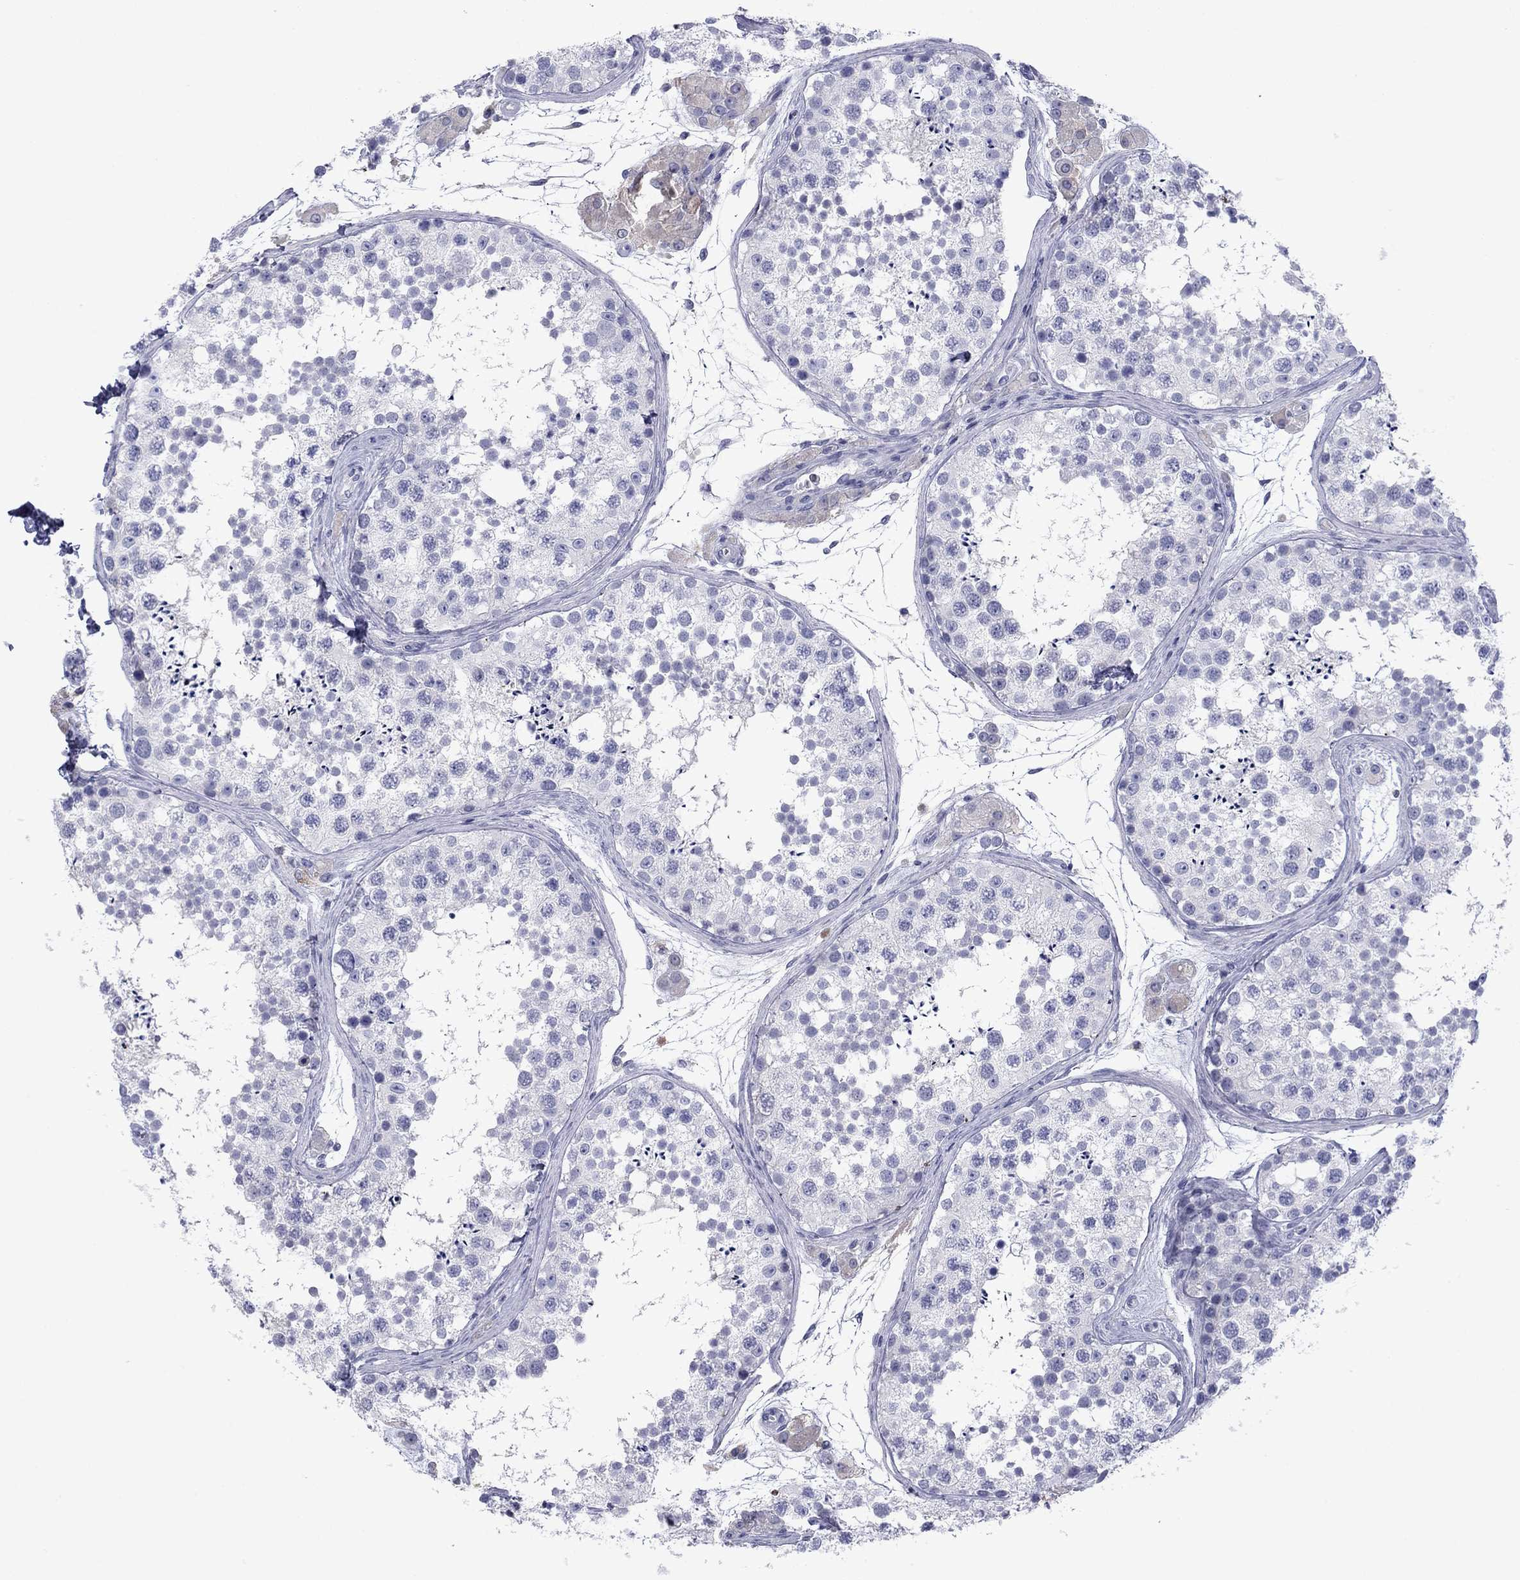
{"staining": {"intensity": "negative", "quantity": "none", "location": "none"}, "tissue": "testis", "cell_type": "Cells in seminiferous ducts", "image_type": "normal", "snomed": [{"axis": "morphology", "description": "Normal tissue, NOS"}, {"axis": "topography", "description": "Testis"}], "caption": "The histopathology image displays no significant staining in cells in seminiferous ducts of testis.", "gene": "TMPRSS11A", "patient": {"sex": "male", "age": 41}}